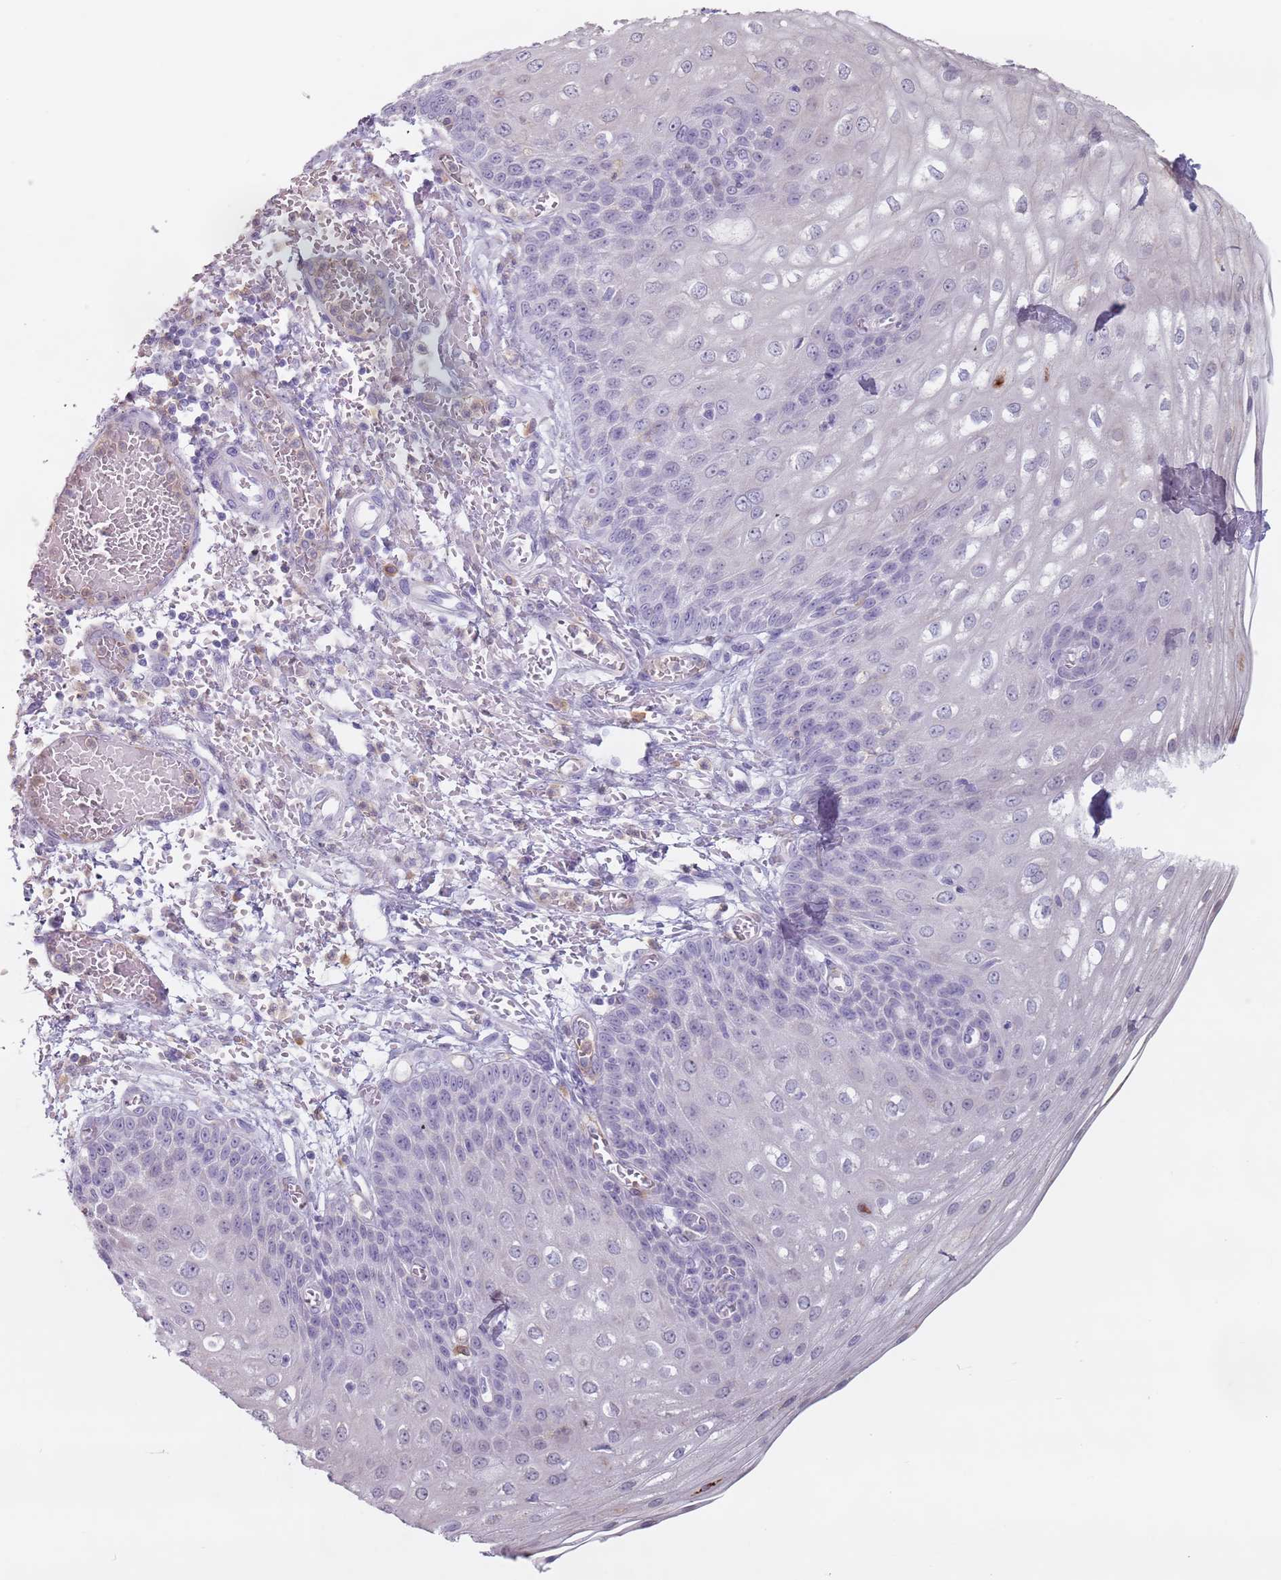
{"staining": {"intensity": "negative", "quantity": "none", "location": "none"}, "tissue": "esophagus", "cell_type": "Squamous epithelial cells", "image_type": "normal", "snomed": [{"axis": "morphology", "description": "Normal tissue, NOS"}, {"axis": "topography", "description": "Esophagus"}], "caption": "Squamous epithelial cells are negative for protein expression in unremarkable human esophagus.", "gene": "ZNF584", "patient": {"sex": "male", "age": 81}}